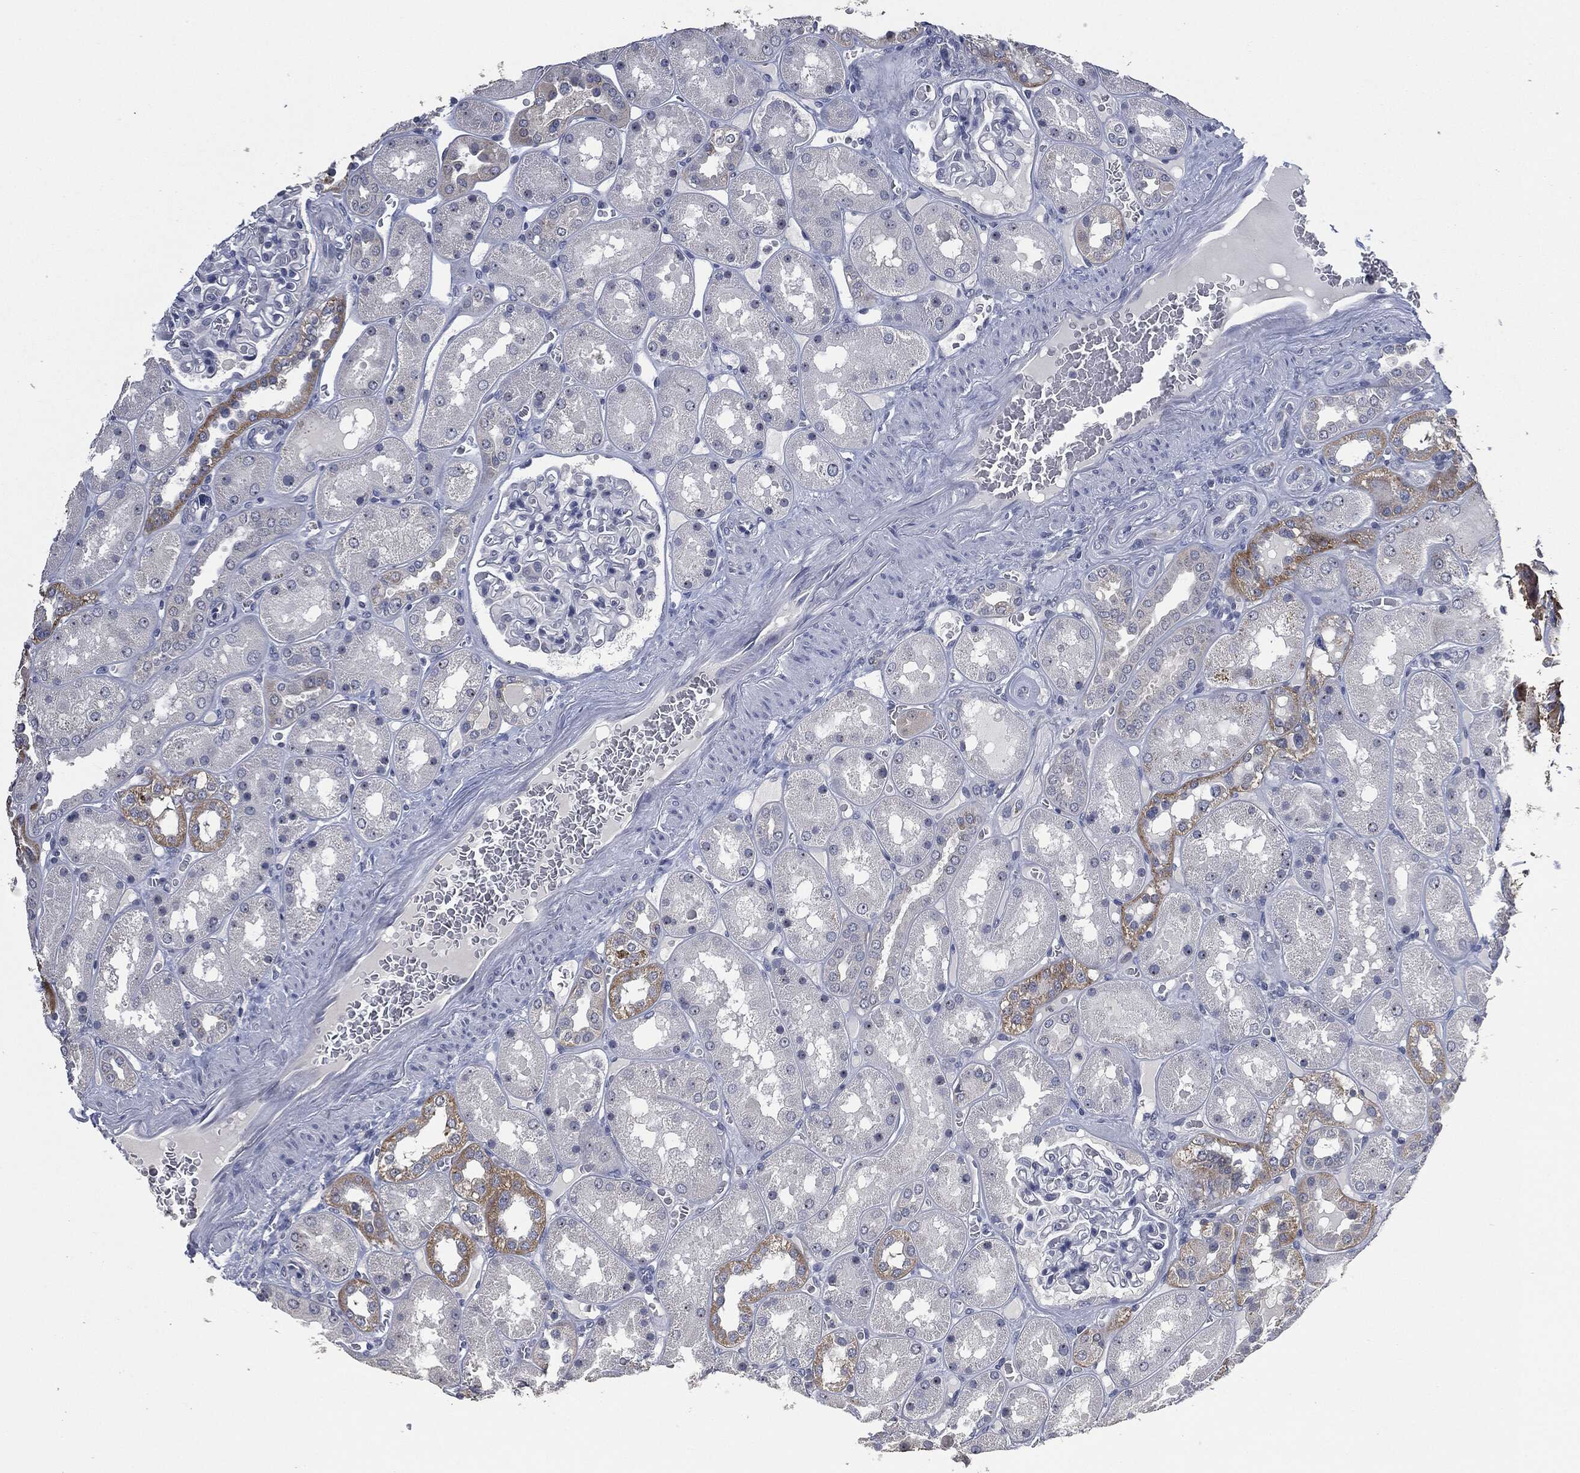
{"staining": {"intensity": "negative", "quantity": "none", "location": "none"}, "tissue": "kidney", "cell_type": "Cells in glomeruli", "image_type": "normal", "snomed": [{"axis": "morphology", "description": "Normal tissue, NOS"}, {"axis": "topography", "description": "Kidney"}], "caption": "Human kidney stained for a protein using immunohistochemistry (IHC) demonstrates no positivity in cells in glomeruli.", "gene": "IL1RN", "patient": {"sex": "male", "age": 73}}